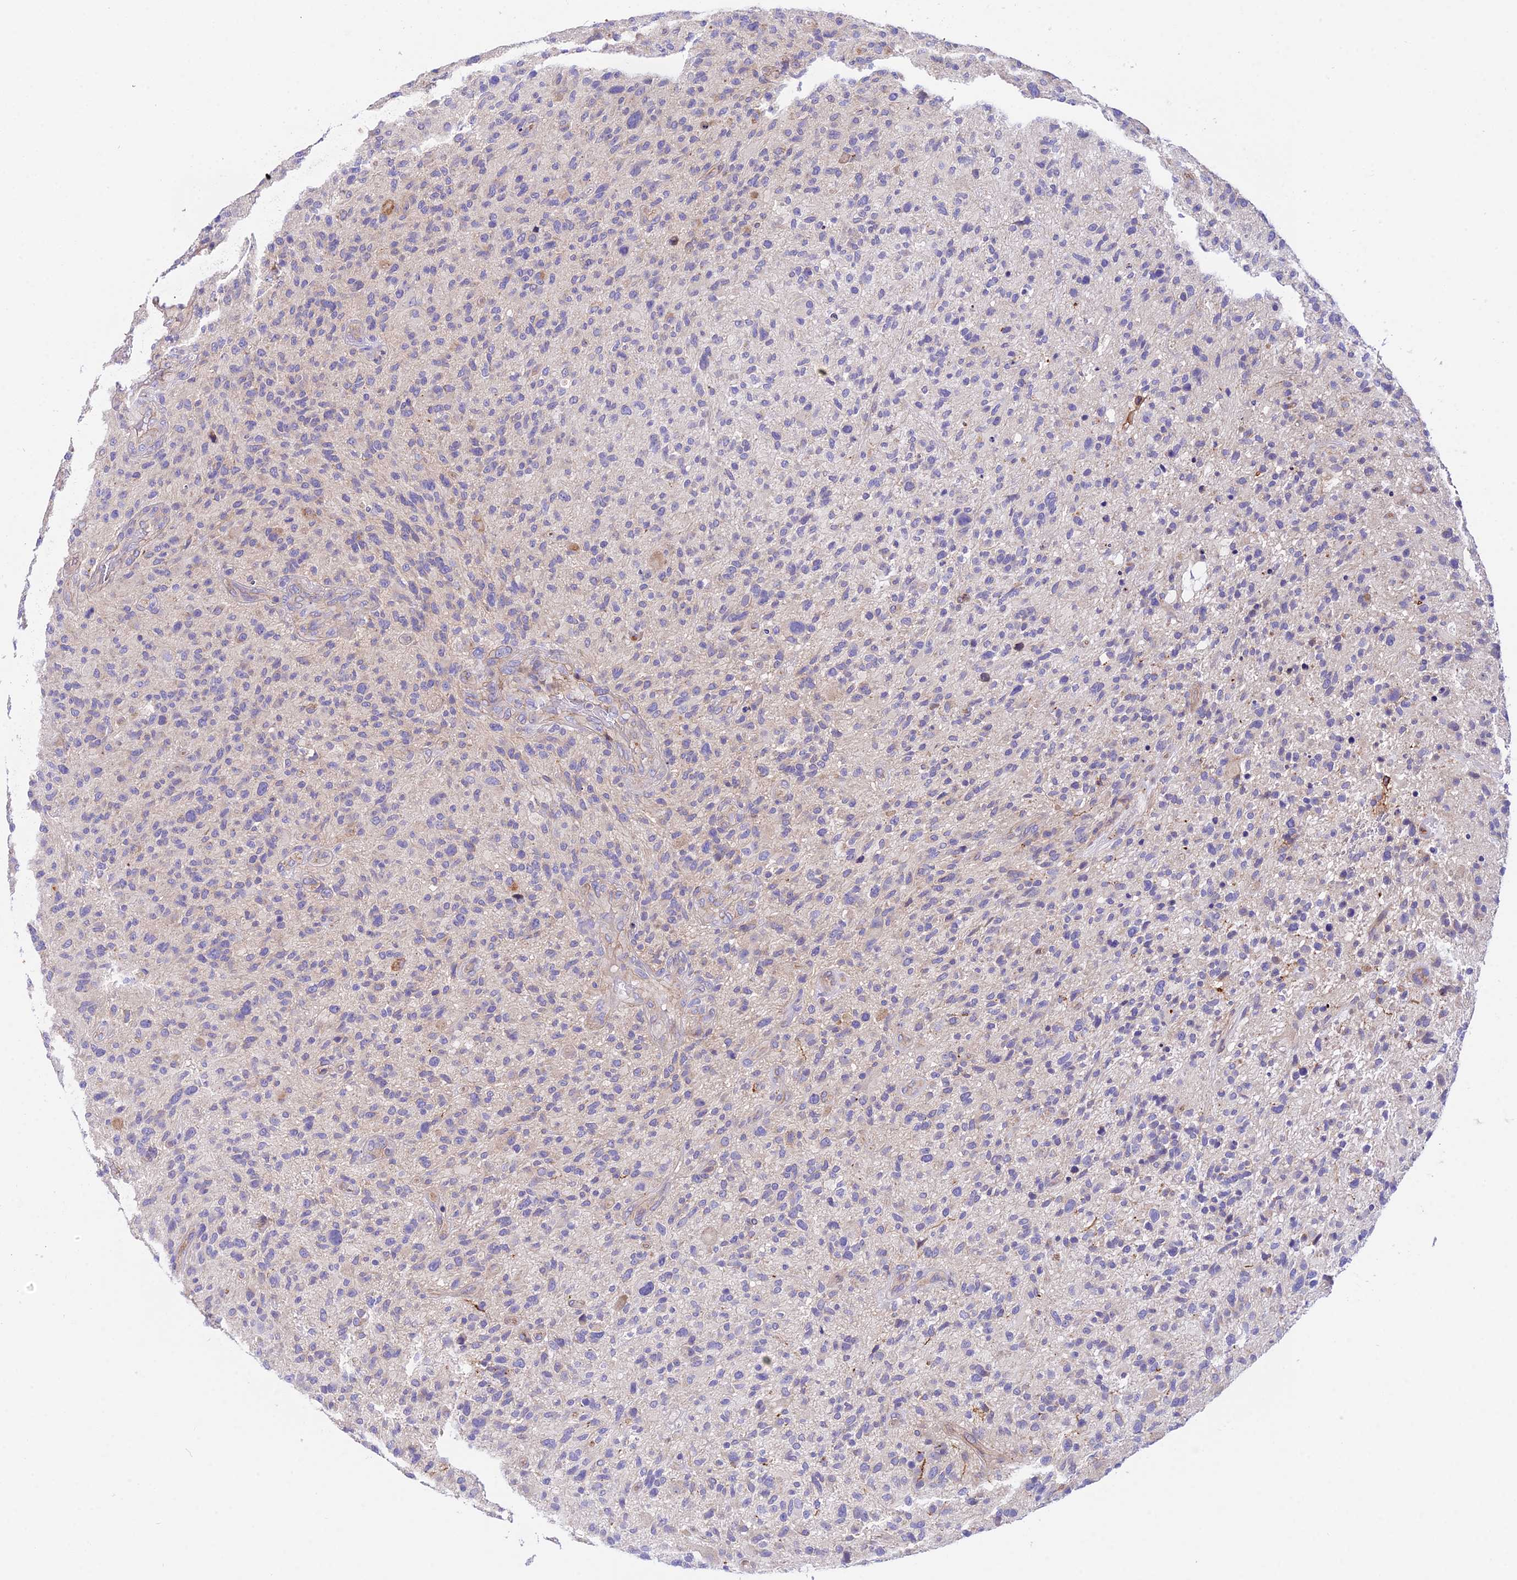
{"staining": {"intensity": "negative", "quantity": "none", "location": "none"}, "tissue": "glioma", "cell_type": "Tumor cells", "image_type": "cancer", "snomed": [{"axis": "morphology", "description": "Glioma, malignant, High grade"}, {"axis": "topography", "description": "Brain"}], "caption": "IHC of human glioma exhibits no staining in tumor cells.", "gene": "TRIM43B", "patient": {"sex": "male", "age": 47}}